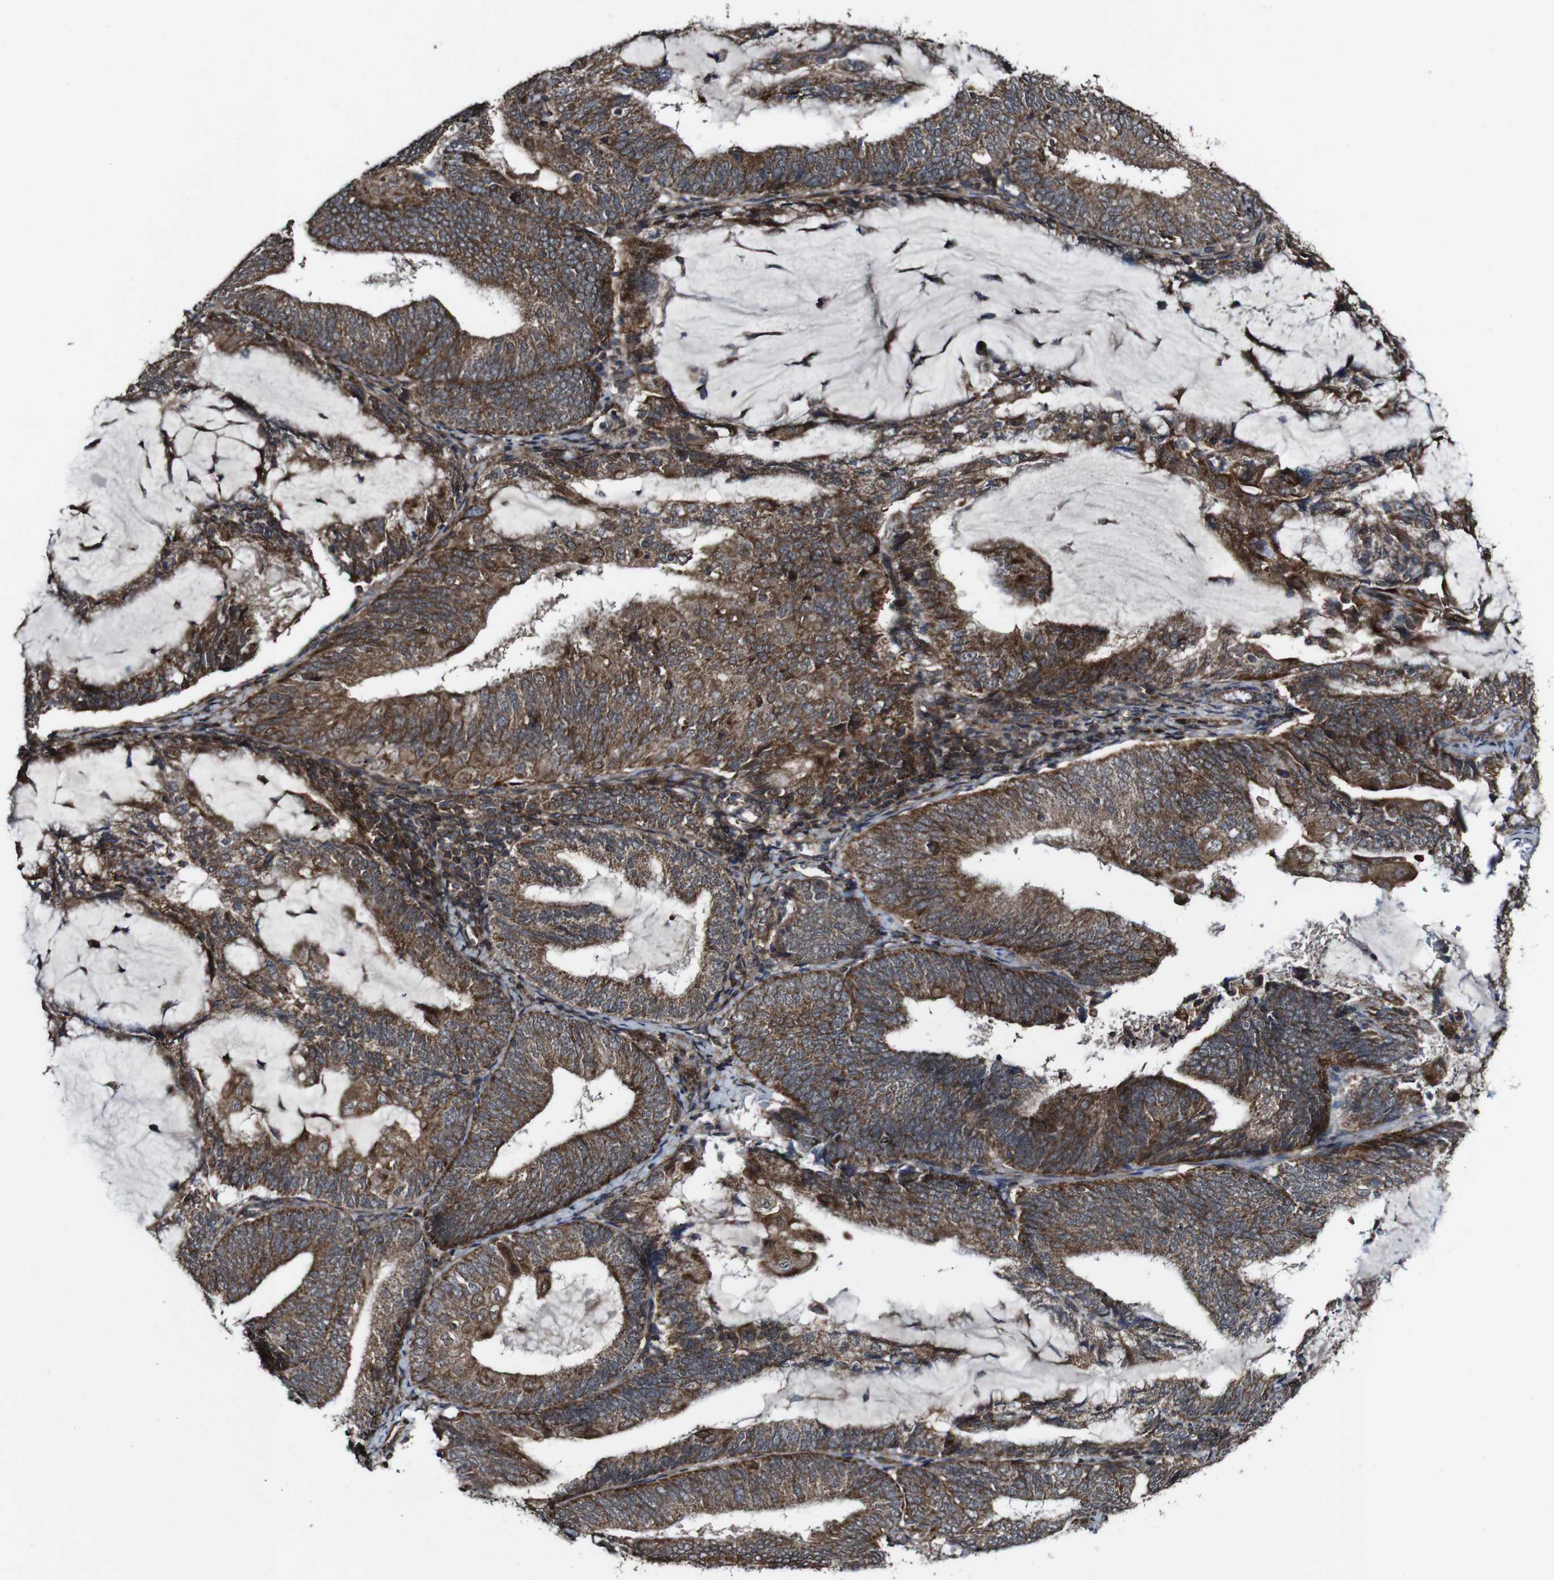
{"staining": {"intensity": "strong", "quantity": "25%-75%", "location": "cytoplasmic/membranous"}, "tissue": "endometrial cancer", "cell_type": "Tumor cells", "image_type": "cancer", "snomed": [{"axis": "morphology", "description": "Adenocarcinoma, NOS"}, {"axis": "topography", "description": "Endometrium"}], "caption": "A brown stain shows strong cytoplasmic/membranous positivity of a protein in human adenocarcinoma (endometrial) tumor cells. The protein of interest is shown in brown color, while the nuclei are stained blue.", "gene": "BTN3A3", "patient": {"sex": "female", "age": 81}}